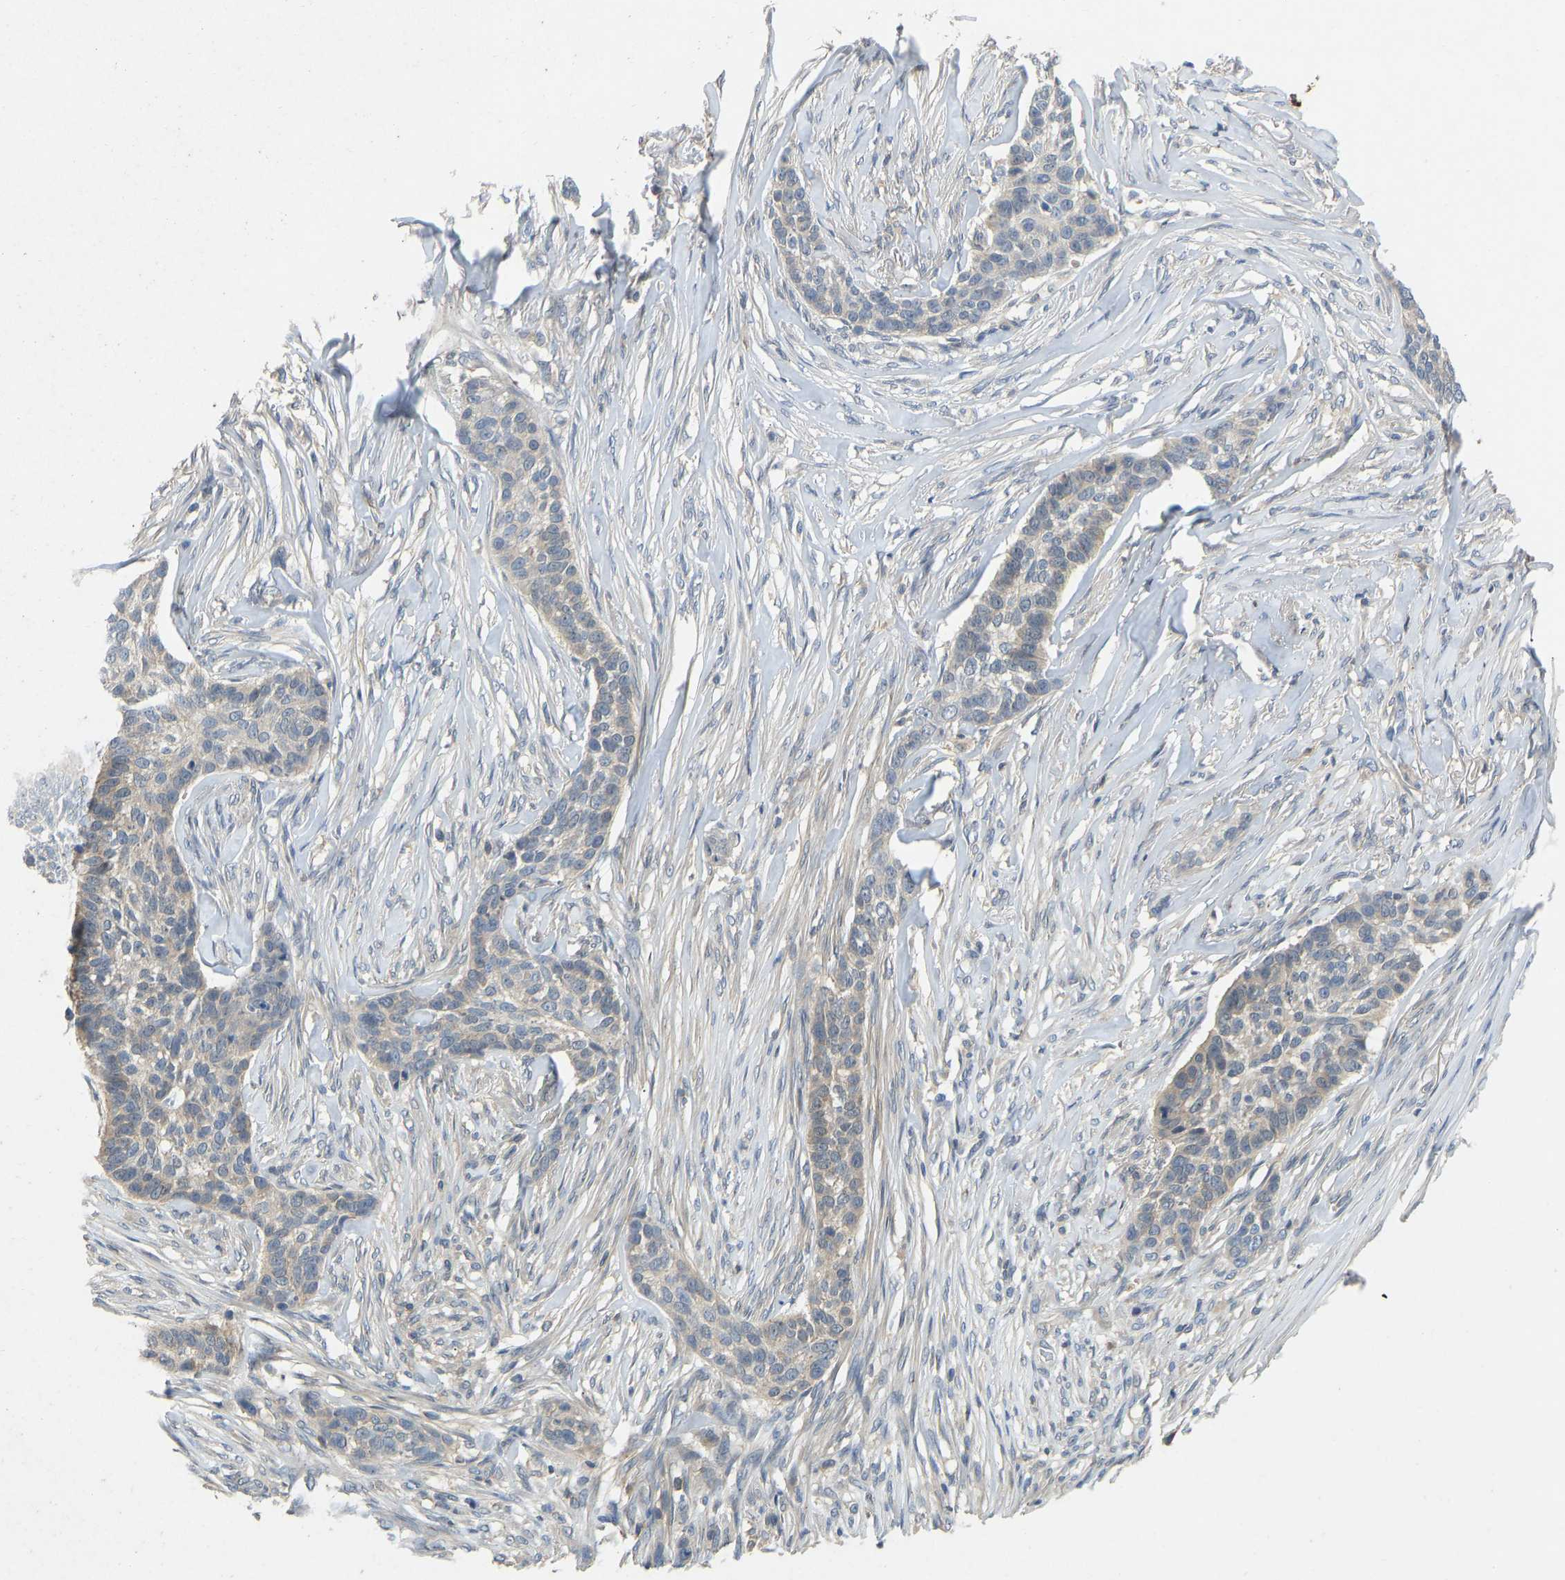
{"staining": {"intensity": "weak", "quantity": "<25%", "location": "cytoplasmic/membranous"}, "tissue": "skin cancer", "cell_type": "Tumor cells", "image_type": "cancer", "snomed": [{"axis": "morphology", "description": "Basal cell carcinoma"}, {"axis": "topography", "description": "Skin"}], "caption": "A photomicrograph of human skin cancer is negative for staining in tumor cells. (Stains: DAB (3,3'-diaminobenzidine) immunohistochemistry with hematoxylin counter stain, Microscopy: brightfield microscopy at high magnification).", "gene": "NDRG3", "patient": {"sex": "male", "age": 85}}